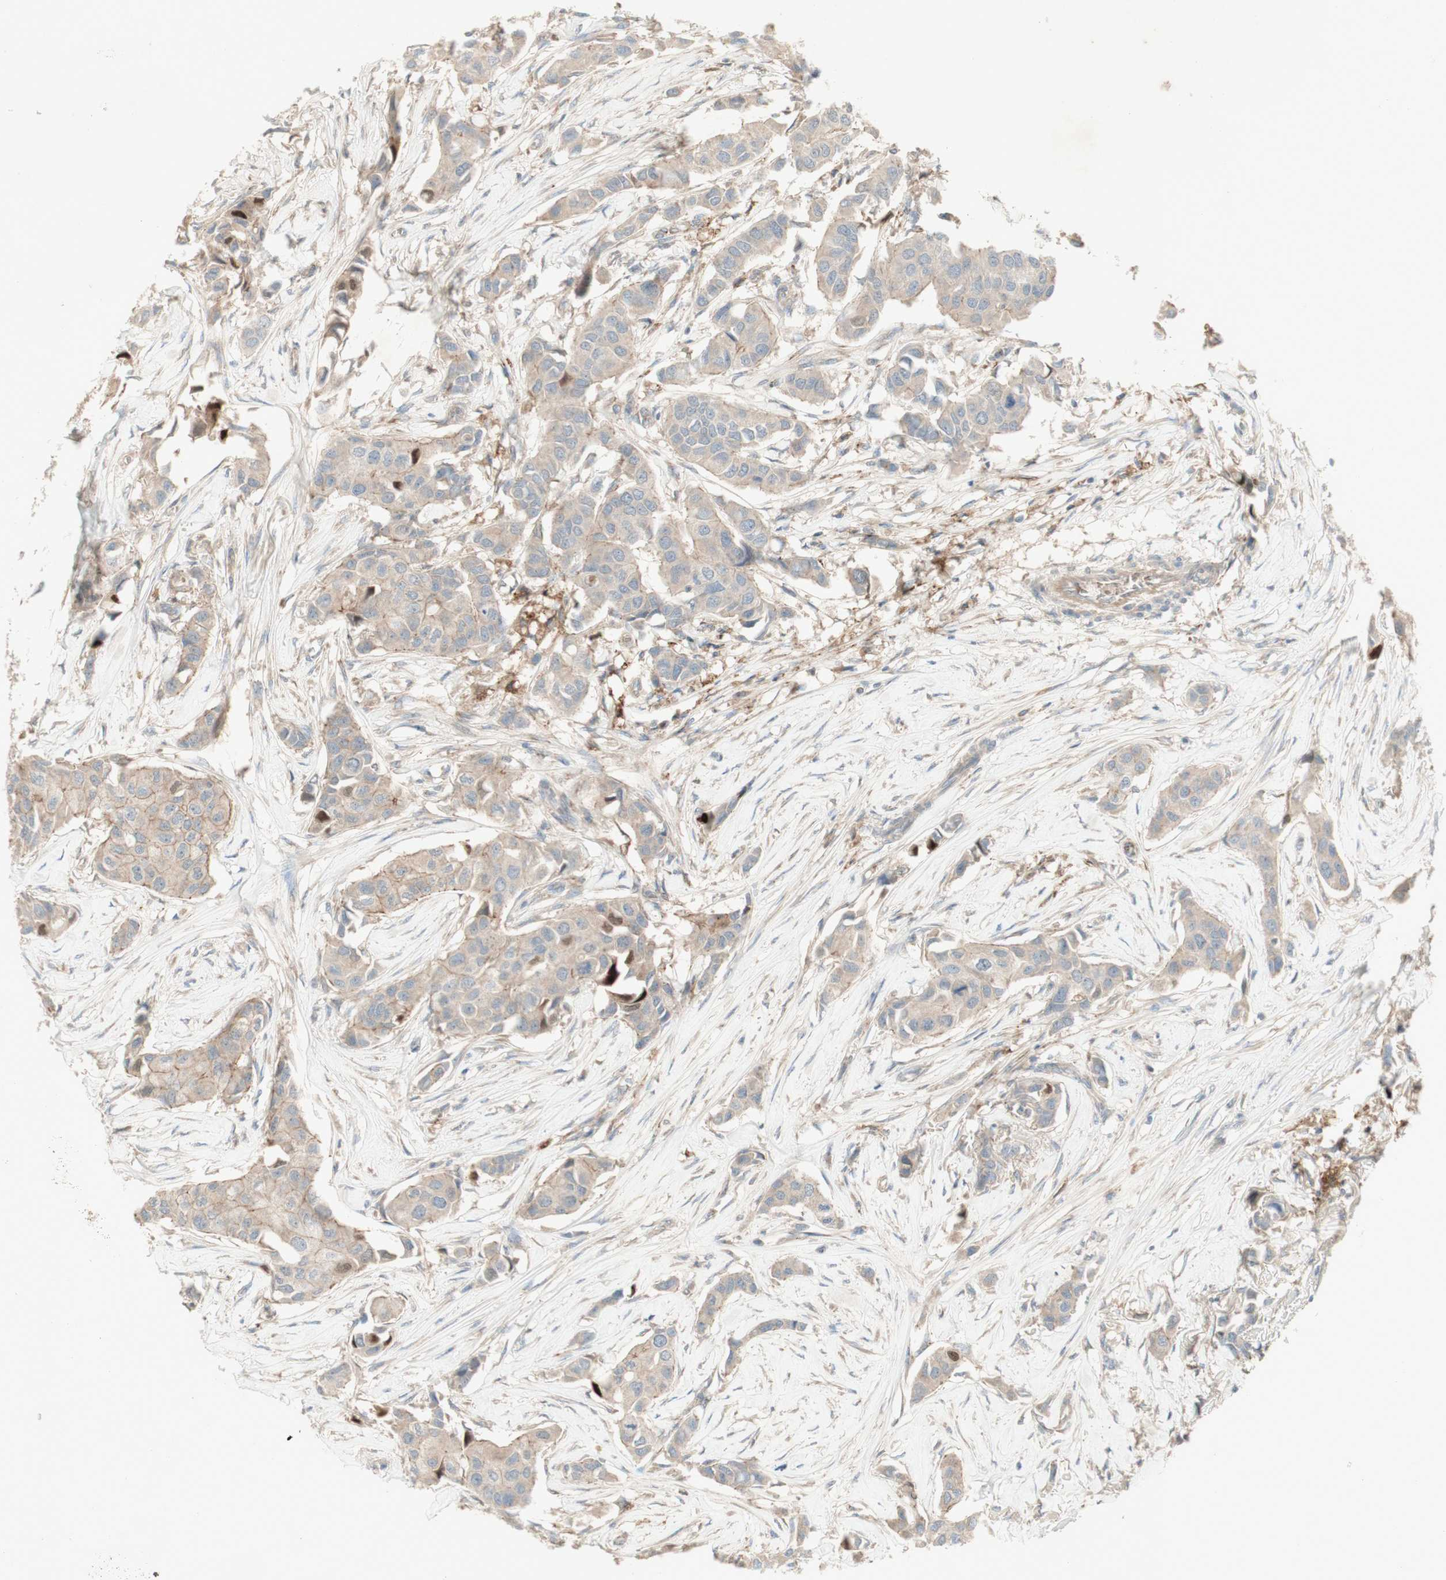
{"staining": {"intensity": "weak", "quantity": ">75%", "location": "cytoplasmic/membranous"}, "tissue": "breast cancer", "cell_type": "Tumor cells", "image_type": "cancer", "snomed": [{"axis": "morphology", "description": "Duct carcinoma"}, {"axis": "topography", "description": "Breast"}], "caption": "Immunohistochemical staining of breast infiltrating ductal carcinoma shows weak cytoplasmic/membranous protein staining in about >75% of tumor cells.", "gene": "PTGER4", "patient": {"sex": "female", "age": 80}}